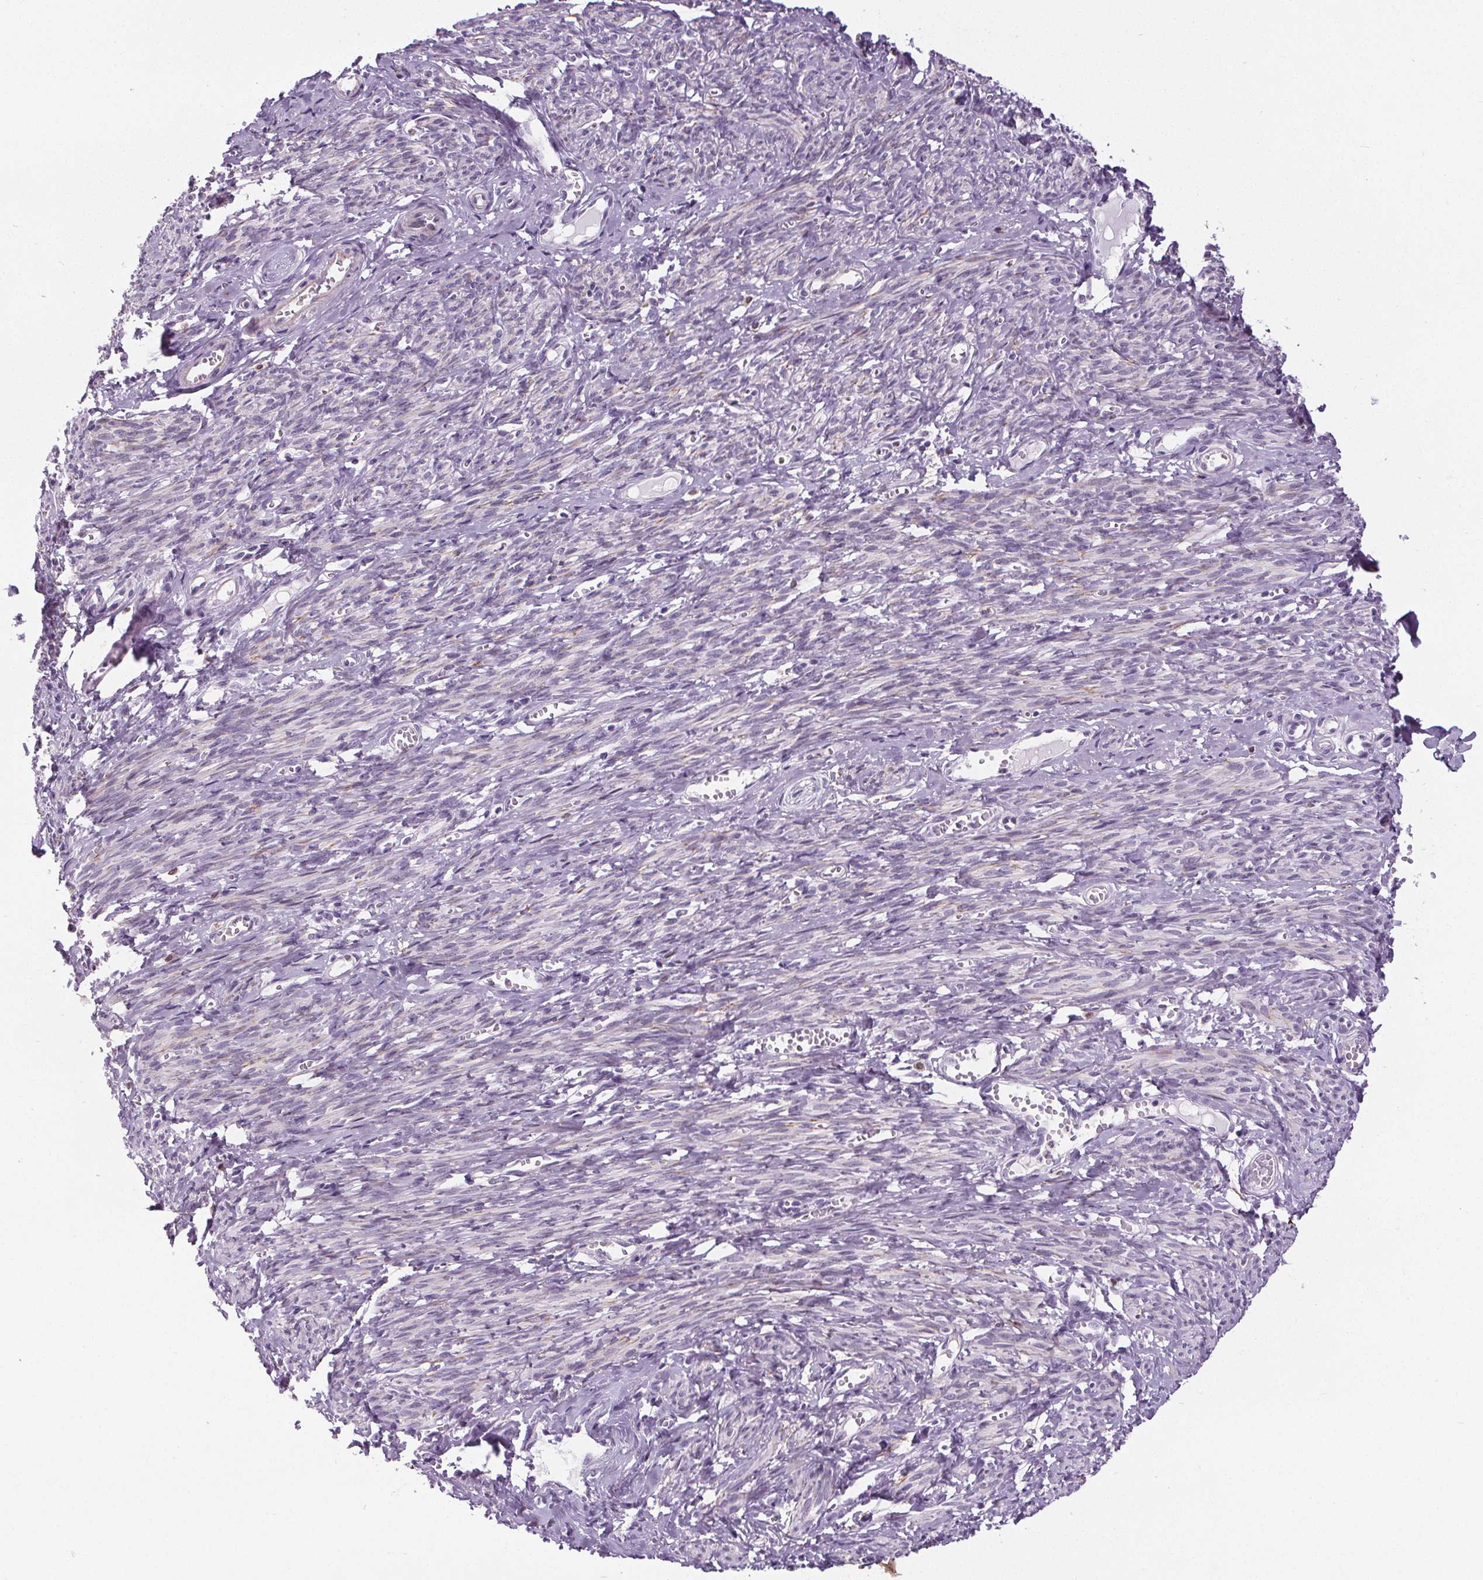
{"staining": {"intensity": "negative", "quantity": "none", "location": "none"}, "tissue": "smooth muscle", "cell_type": "Smooth muscle cells", "image_type": "normal", "snomed": [{"axis": "morphology", "description": "Normal tissue, NOS"}, {"axis": "topography", "description": "Smooth muscle"}], "caption": "Smooth muscle cells are negative for protein expression in normal human smooth muscle. Brightfield microscopy of immunohistochemistry (IHC) stained with DAB (brown) and hematoxylin (blue), captured at high magnification.", "gene": "TMEM240", "patient": {"sex": "female", "age": 65}}